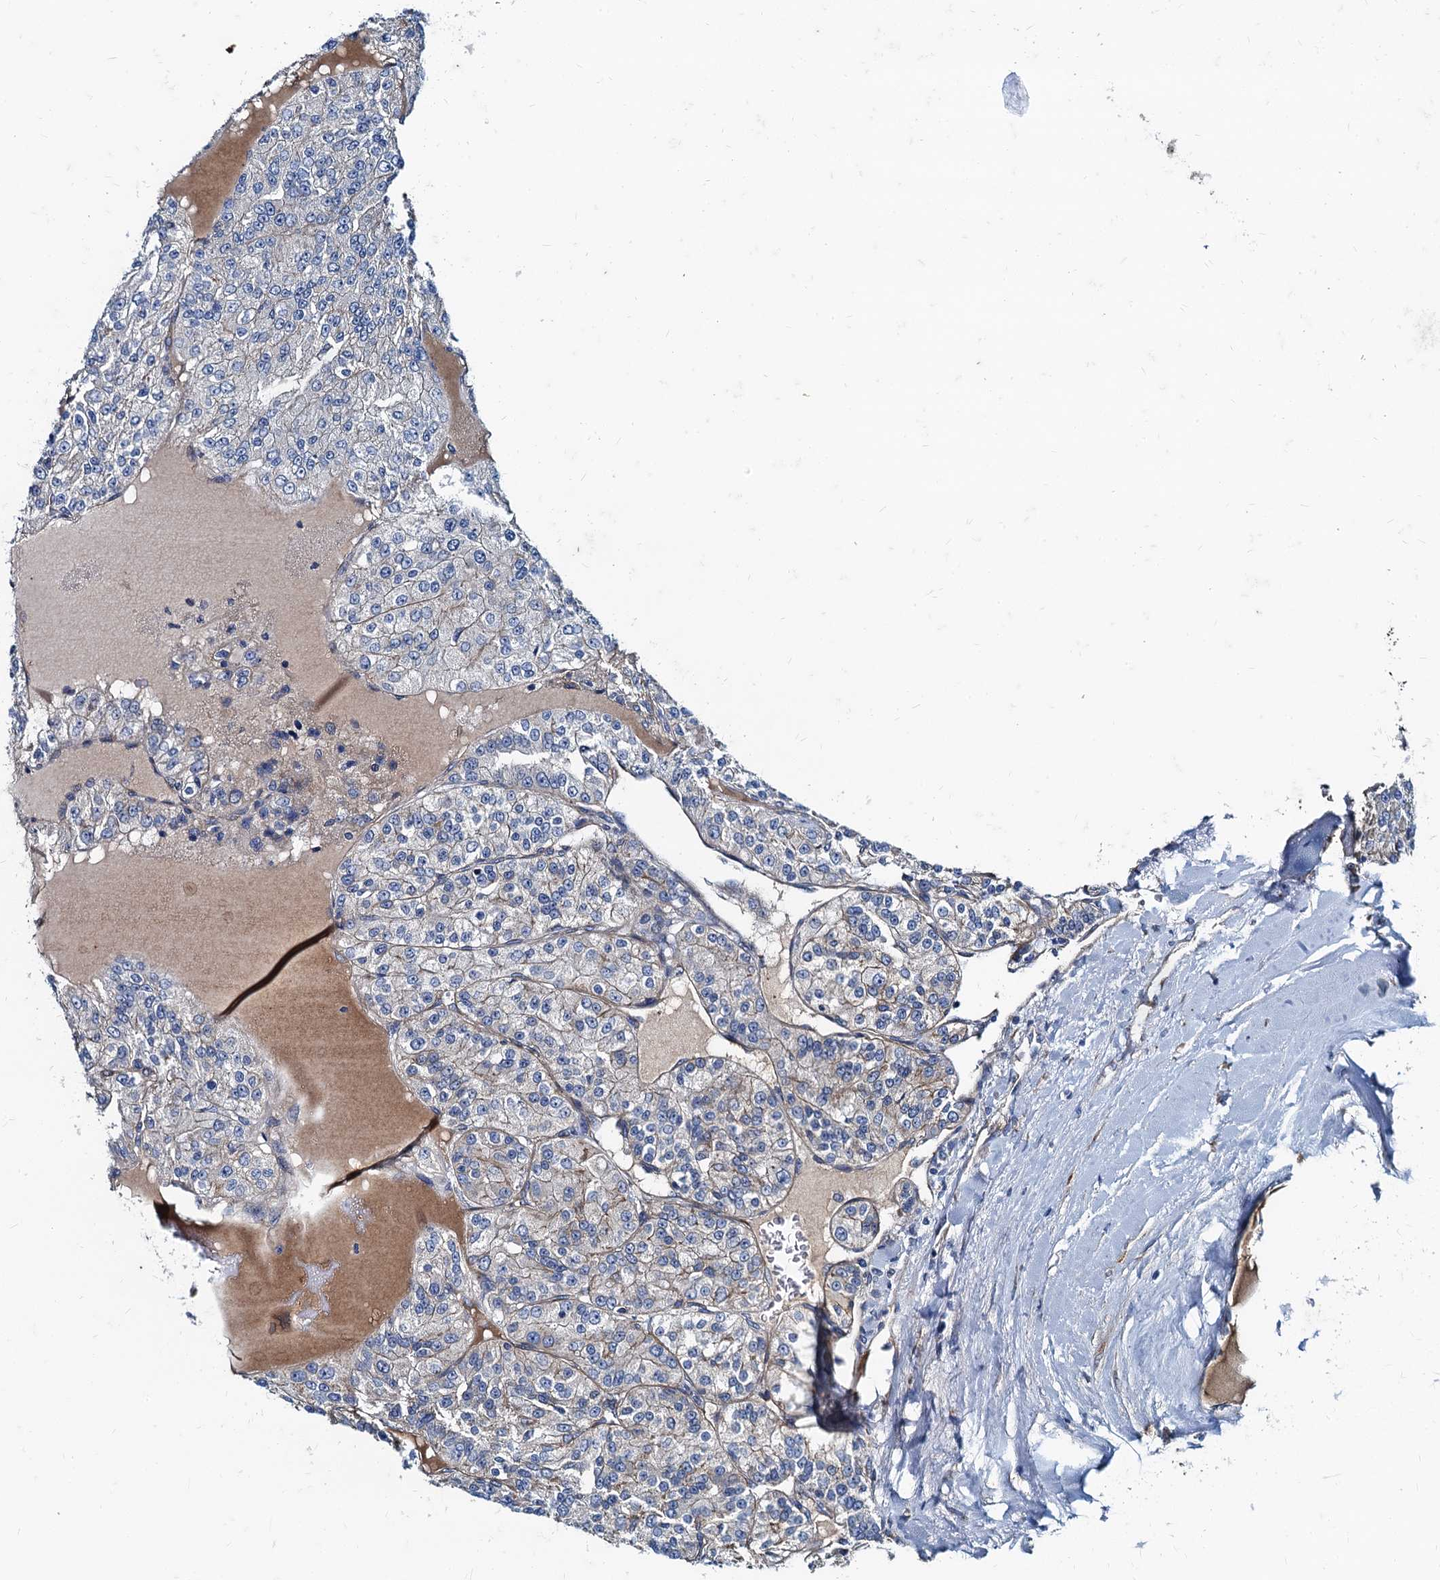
{"staining": {"intensity": "negative", "quantity": "none", "location": "none"}, "tissue": "renal cancer", "cell_type": "Tumor cells", "image_type": "cancer", "snomed": [{"axis": "morphology", "description": "Adenocarcinoma, NOS"}, {"axis": "topography", "description": "Kidney"}], "caption": "IHC photomicrograph of renal adenocarcinoma stained for a protein (brown), which displays no staining in tumor cells.", "gene": "NGRN", "patient": {"sex": "female", "age": 63}}